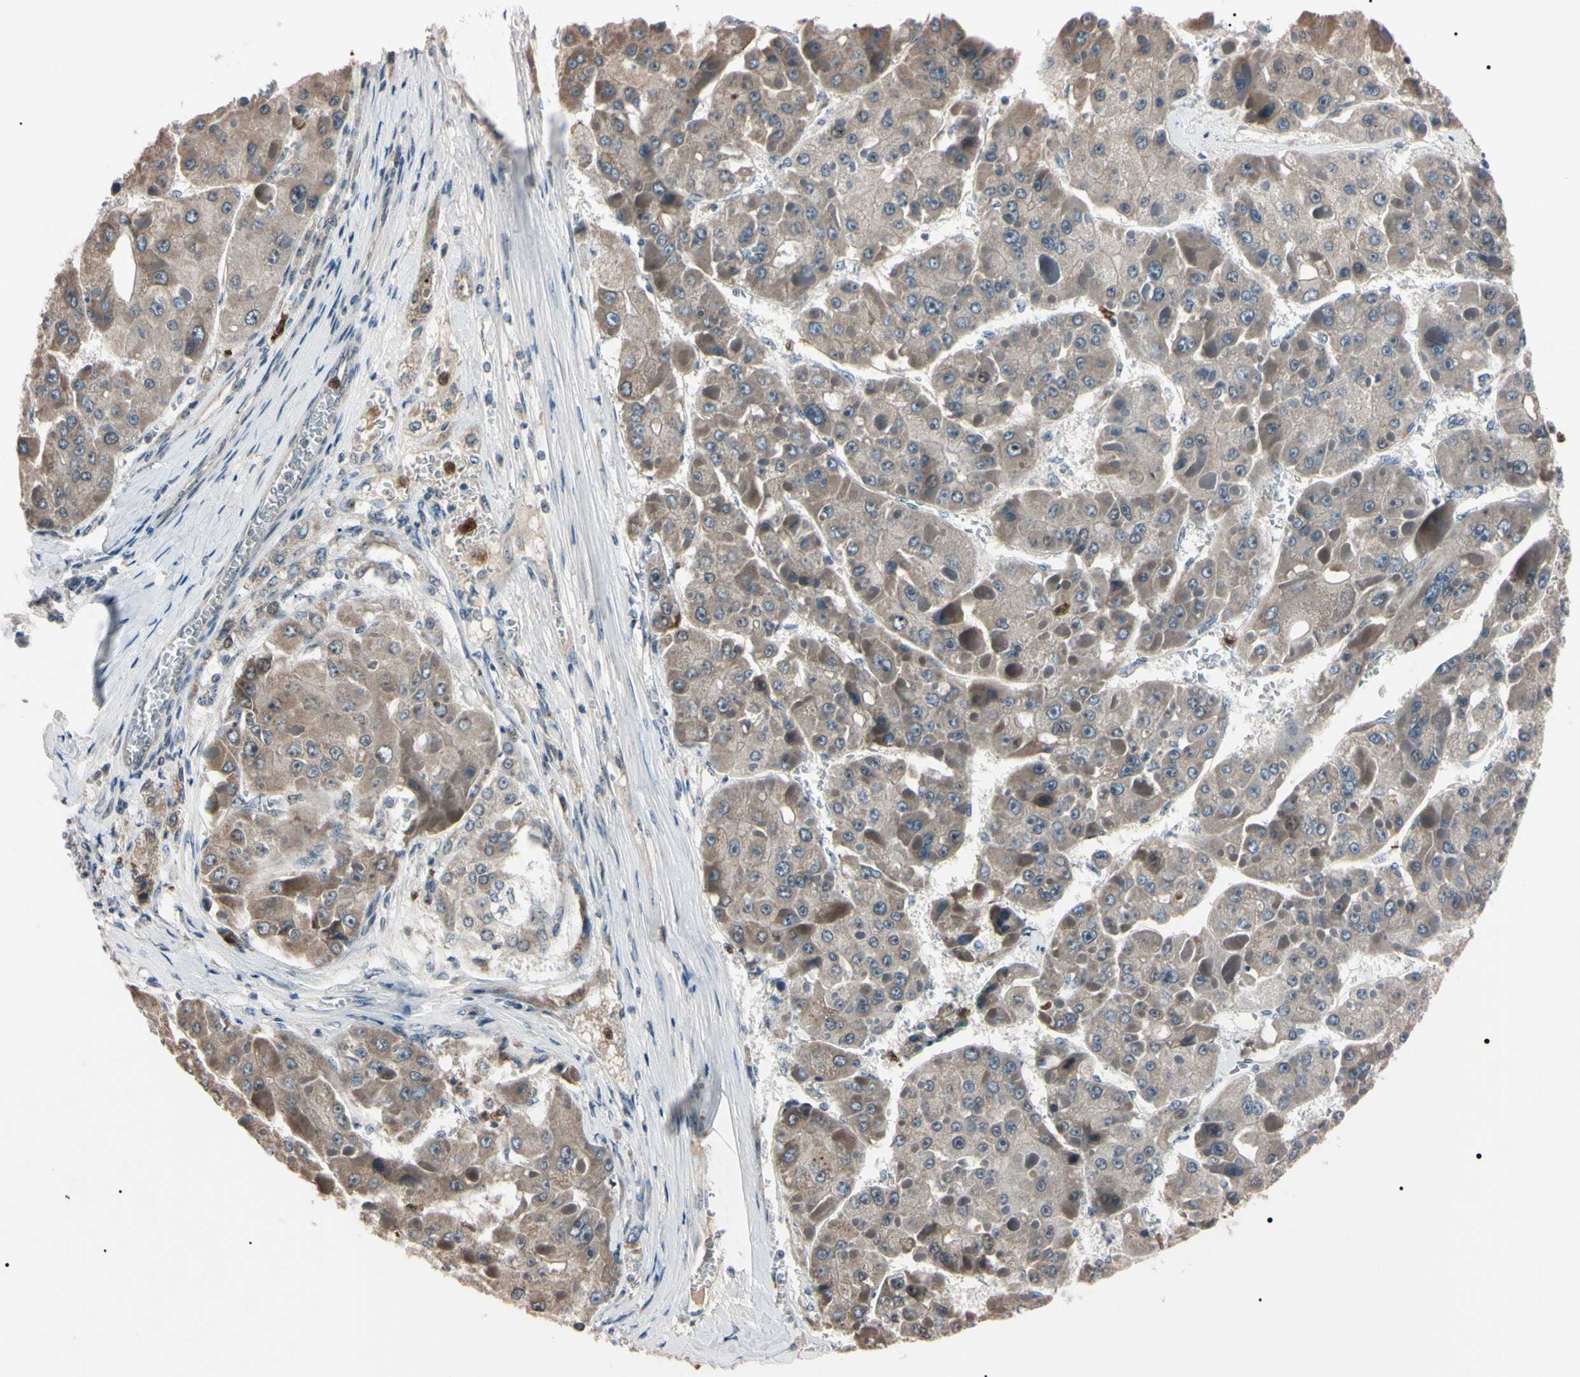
{"staining": {"intensity": "negative", "quantity": "none", "location": "none"}, "tissue": "liver cancer", "cell_type": "Tumor cells", "image_type": "cancer", "snomed": [{"axis": "morphology", "description": "Carcinoma, Hepatocellular, NOS"}, {"axis": "topography", "description": "Liver"}], "caption": "Tumor cells are negative for protein expression in human liver cancer (hepatocellular carcinoma).", "gene": "TRAF5", "patient": {"sex": "female", "age": 73}}